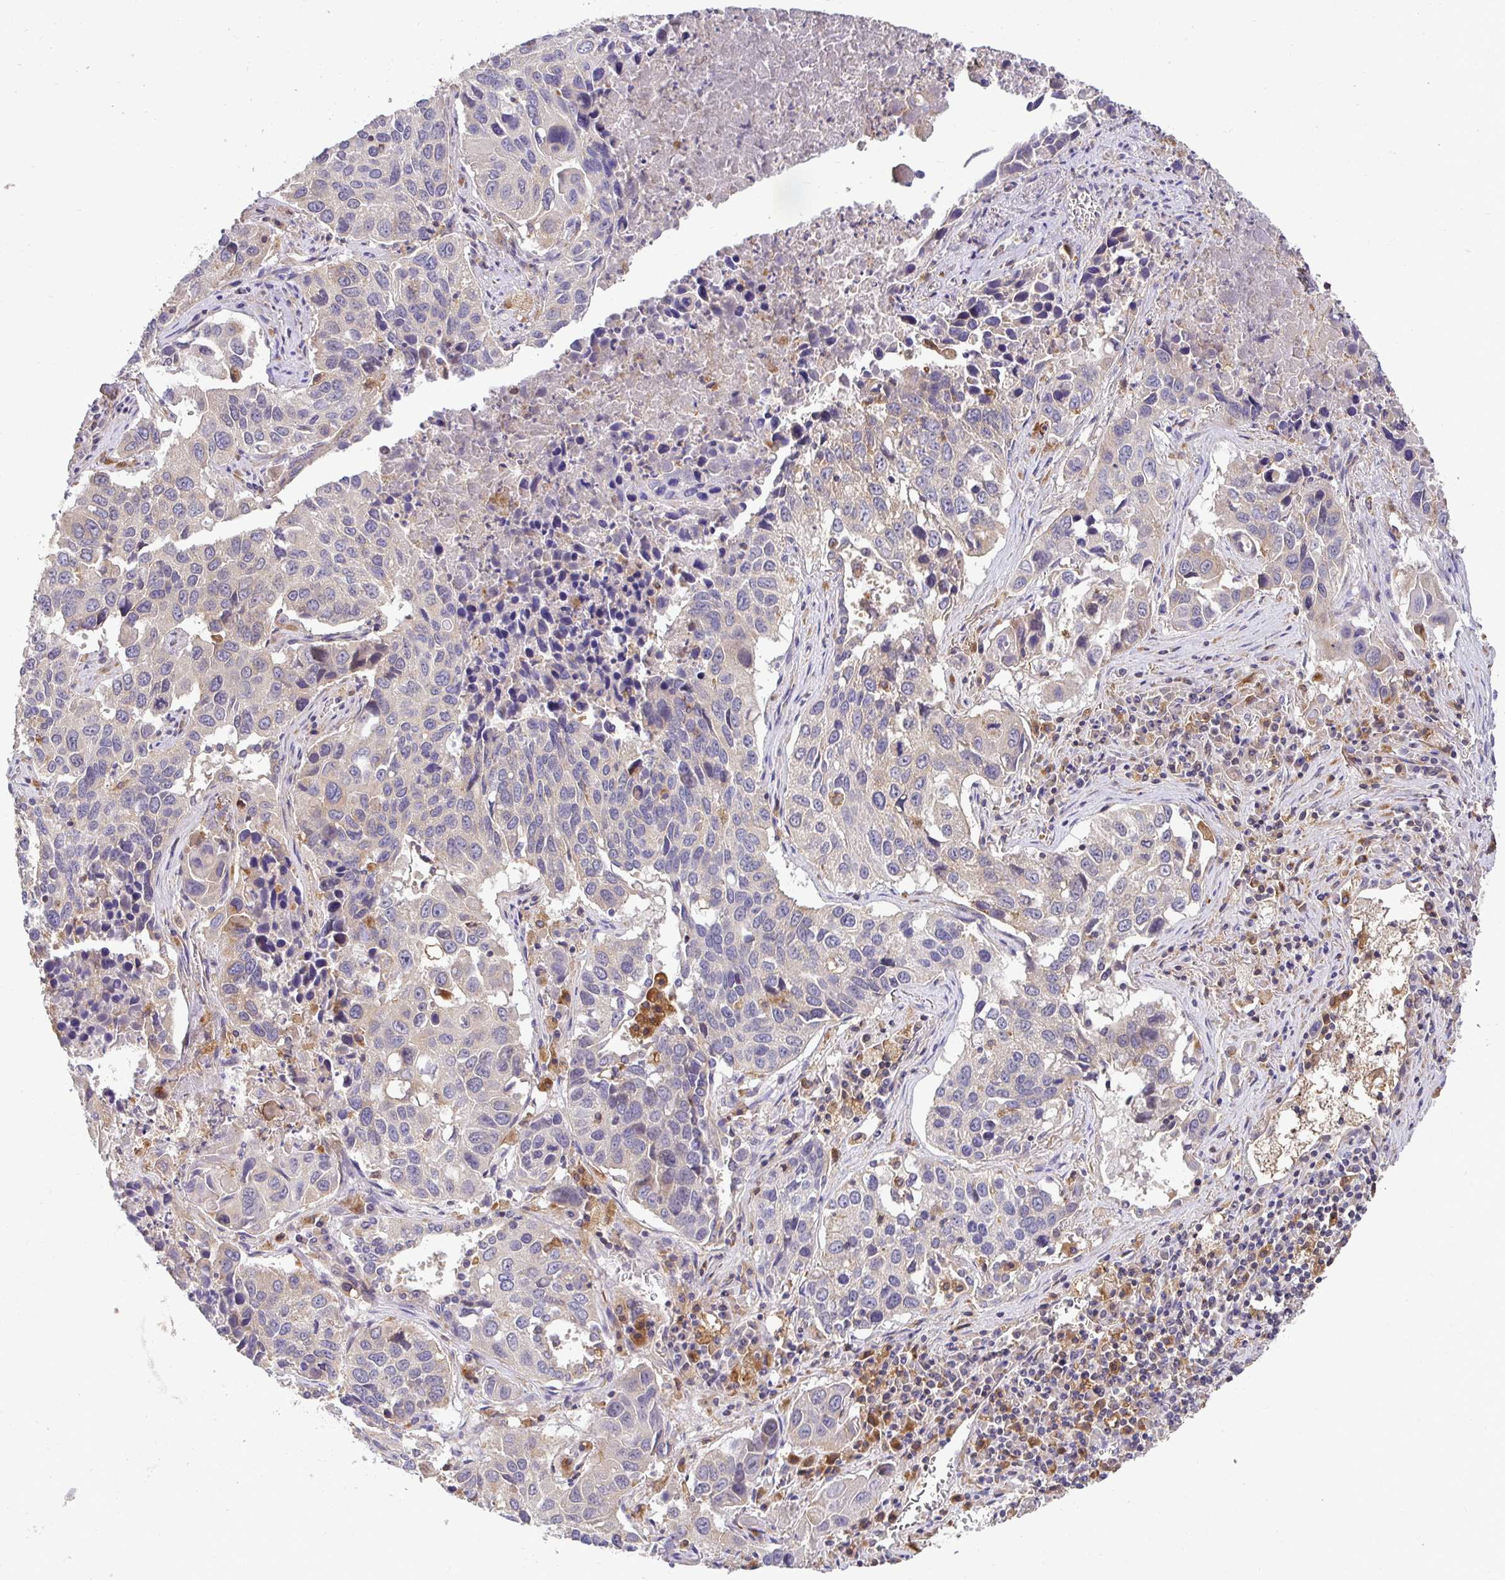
{"staining": {"intensity": "negative", "quantity": "none", "location": "none"}, "tissue": "lung cancer", "cell_type": "Tumor cells", "image_type": "cancer", "snomed": [{"axis": "morphology", "description": "Squamous cell carcinoma, NOS"}, {"axis": "topography", "description": "Lung"}], "caption": "Image shows no protein expression in tumor cells of lung cancer tissue.", "gene": "ATP6V1F", "patient": {"sex": "female", "age": 61}}